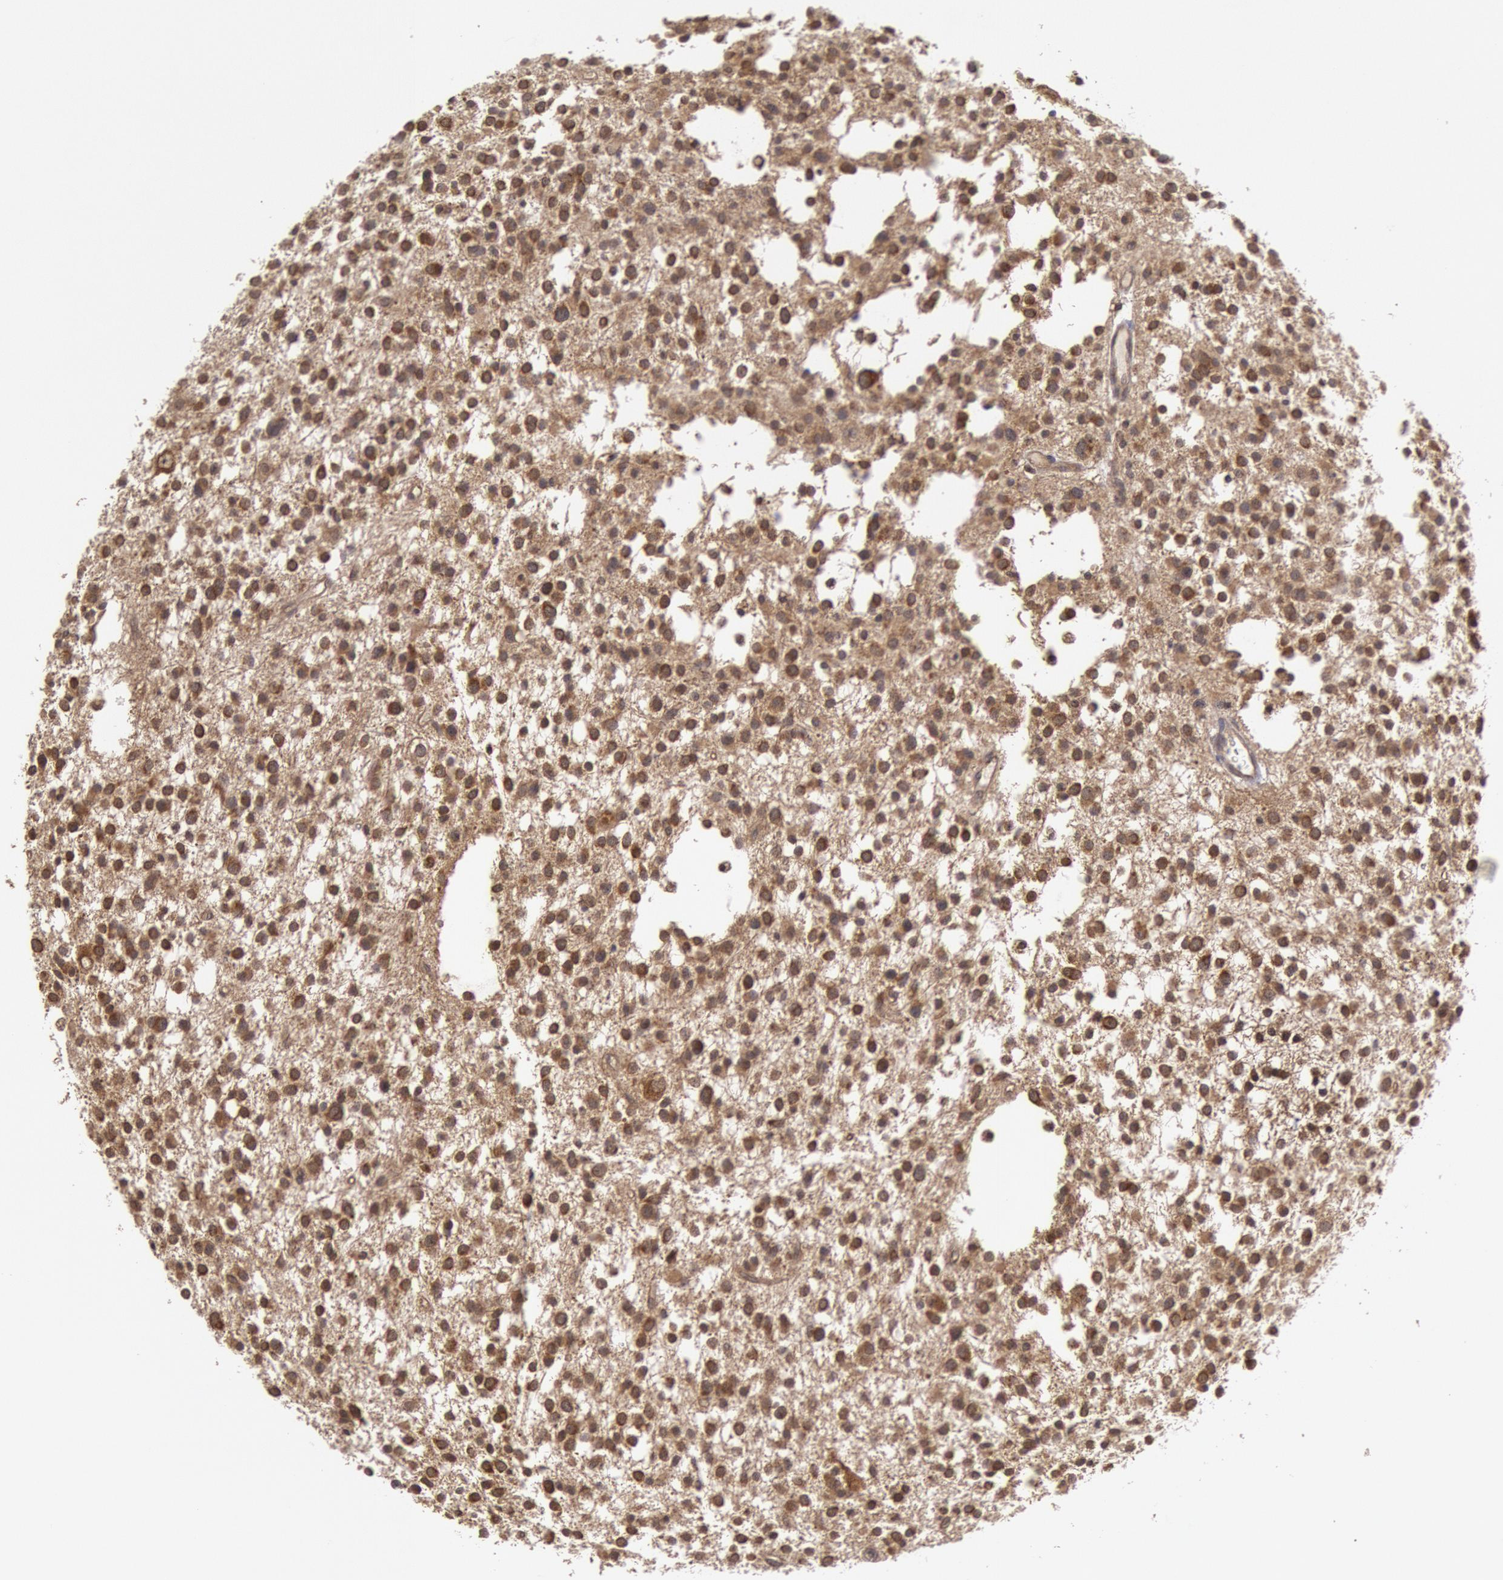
{"staining": {"intensity": "moderate", "quantity": ">75%", "location": "cytoplasmic/membranous,nuclear"}, "tissue": "glioma", "cell_type": "Tumor cells", "image_type": "cancer", "snomed": [{"axis": "morphology", "description": "Glioma, malignant, Low grade"}, {"axis": "topography", "description": "Brain"}], "caption": "Glioma stained with a protein marker displays moderate staining in tumor cells.", "gene": "BRAF", "patient": {"sex": "female", "age": 36}}